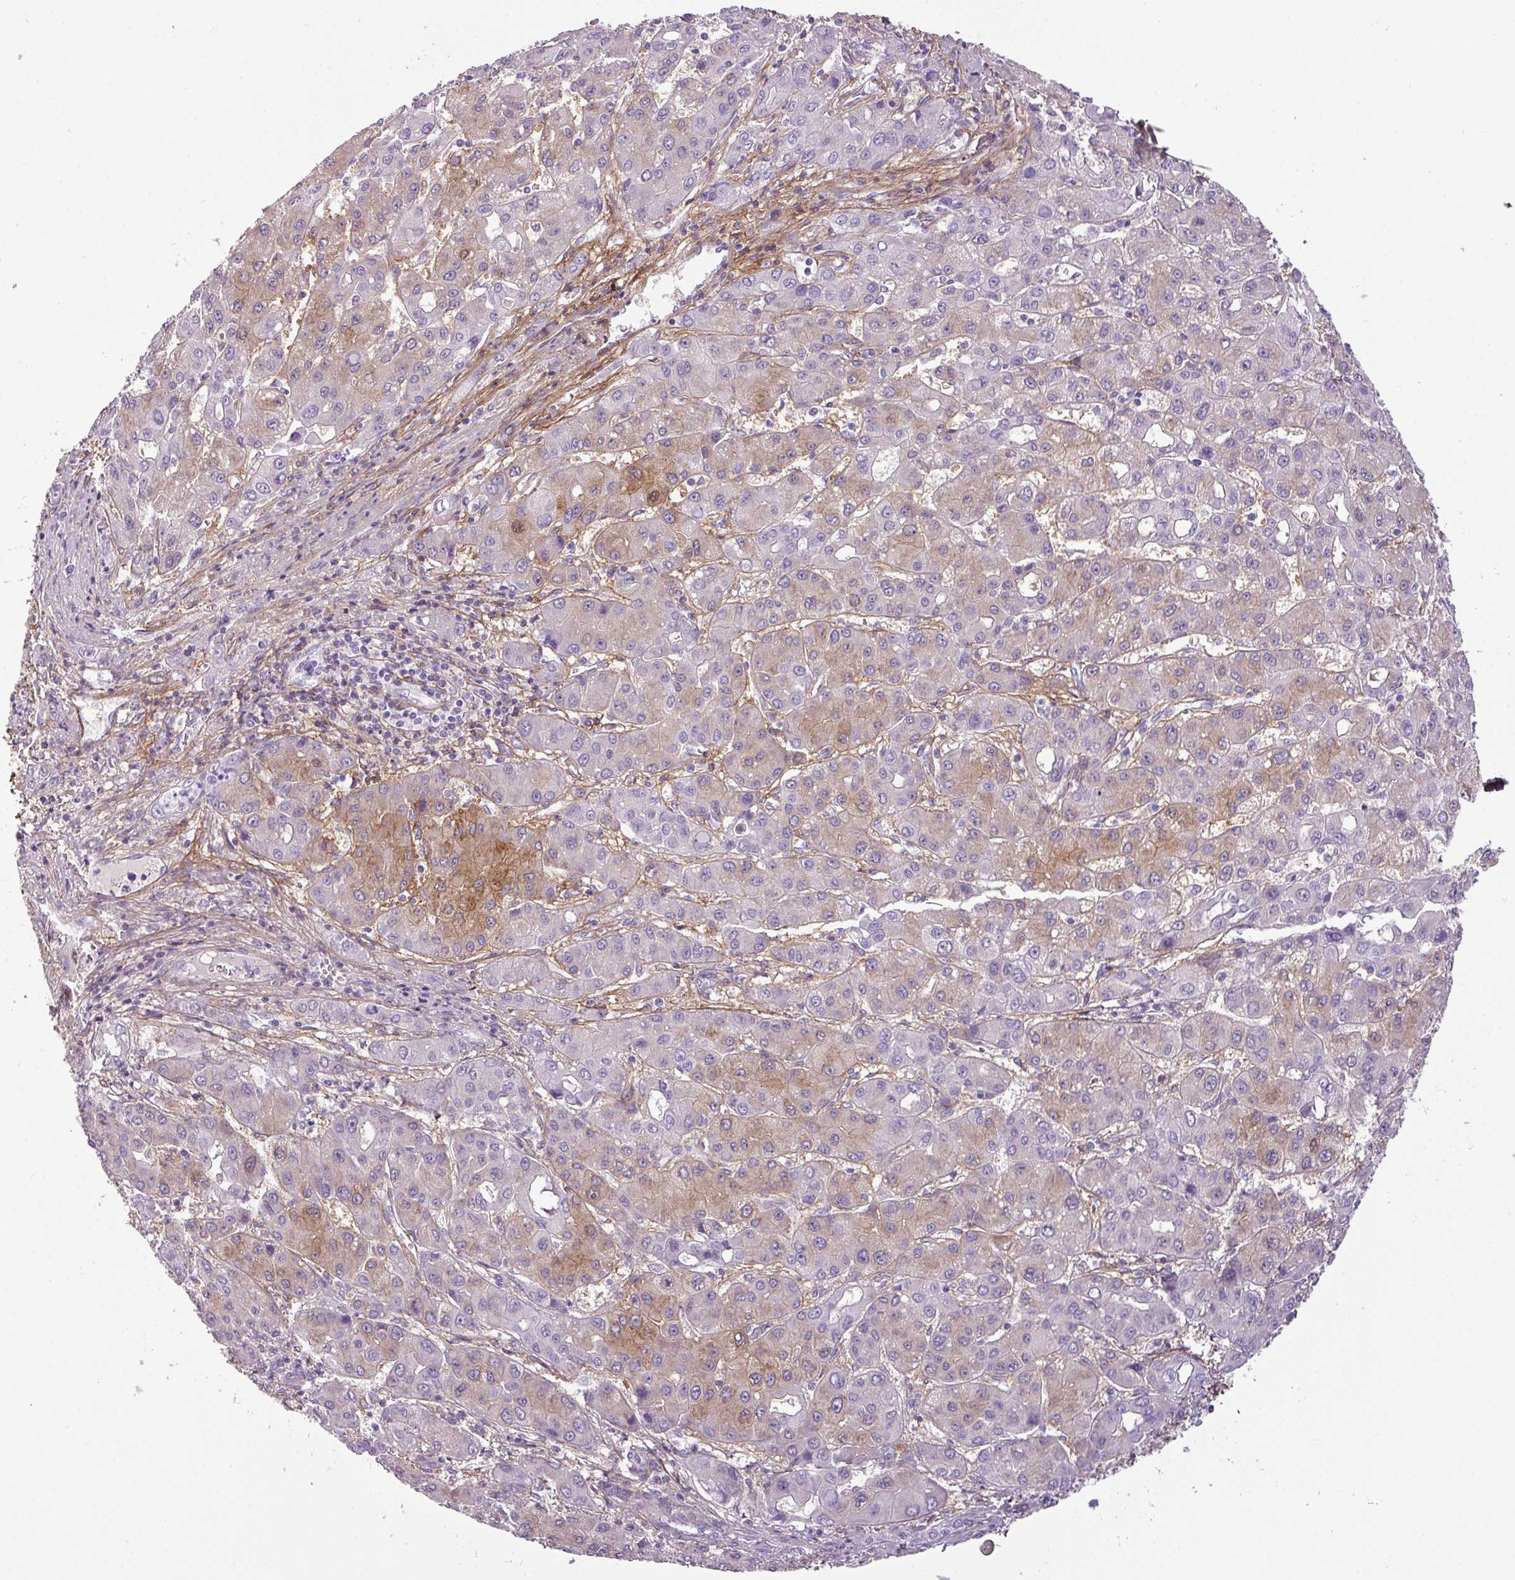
{"staining": {"intensity": "weak", "quantity": "25%-75%", "location": "cytoplasmic/membranous"}, "tissue": "liver cancer", "cell_type": "Tumor cells", "image_type": "cancer", "snomed": [{"axis": "morphology", "description": "Carcinoma, Hepatocellular, NOS"}, {"axis": "topography", "description": "Liver"}], "caption": "Protein expression analysis of human liver cancer (hepatocellular carcinoma) reveals weak cytoplasmic/membranous positivity in approximately 25%-75% of tumor cells.", "gene": "PARD6G", "patient": {"sex": "male", "age": 55}}